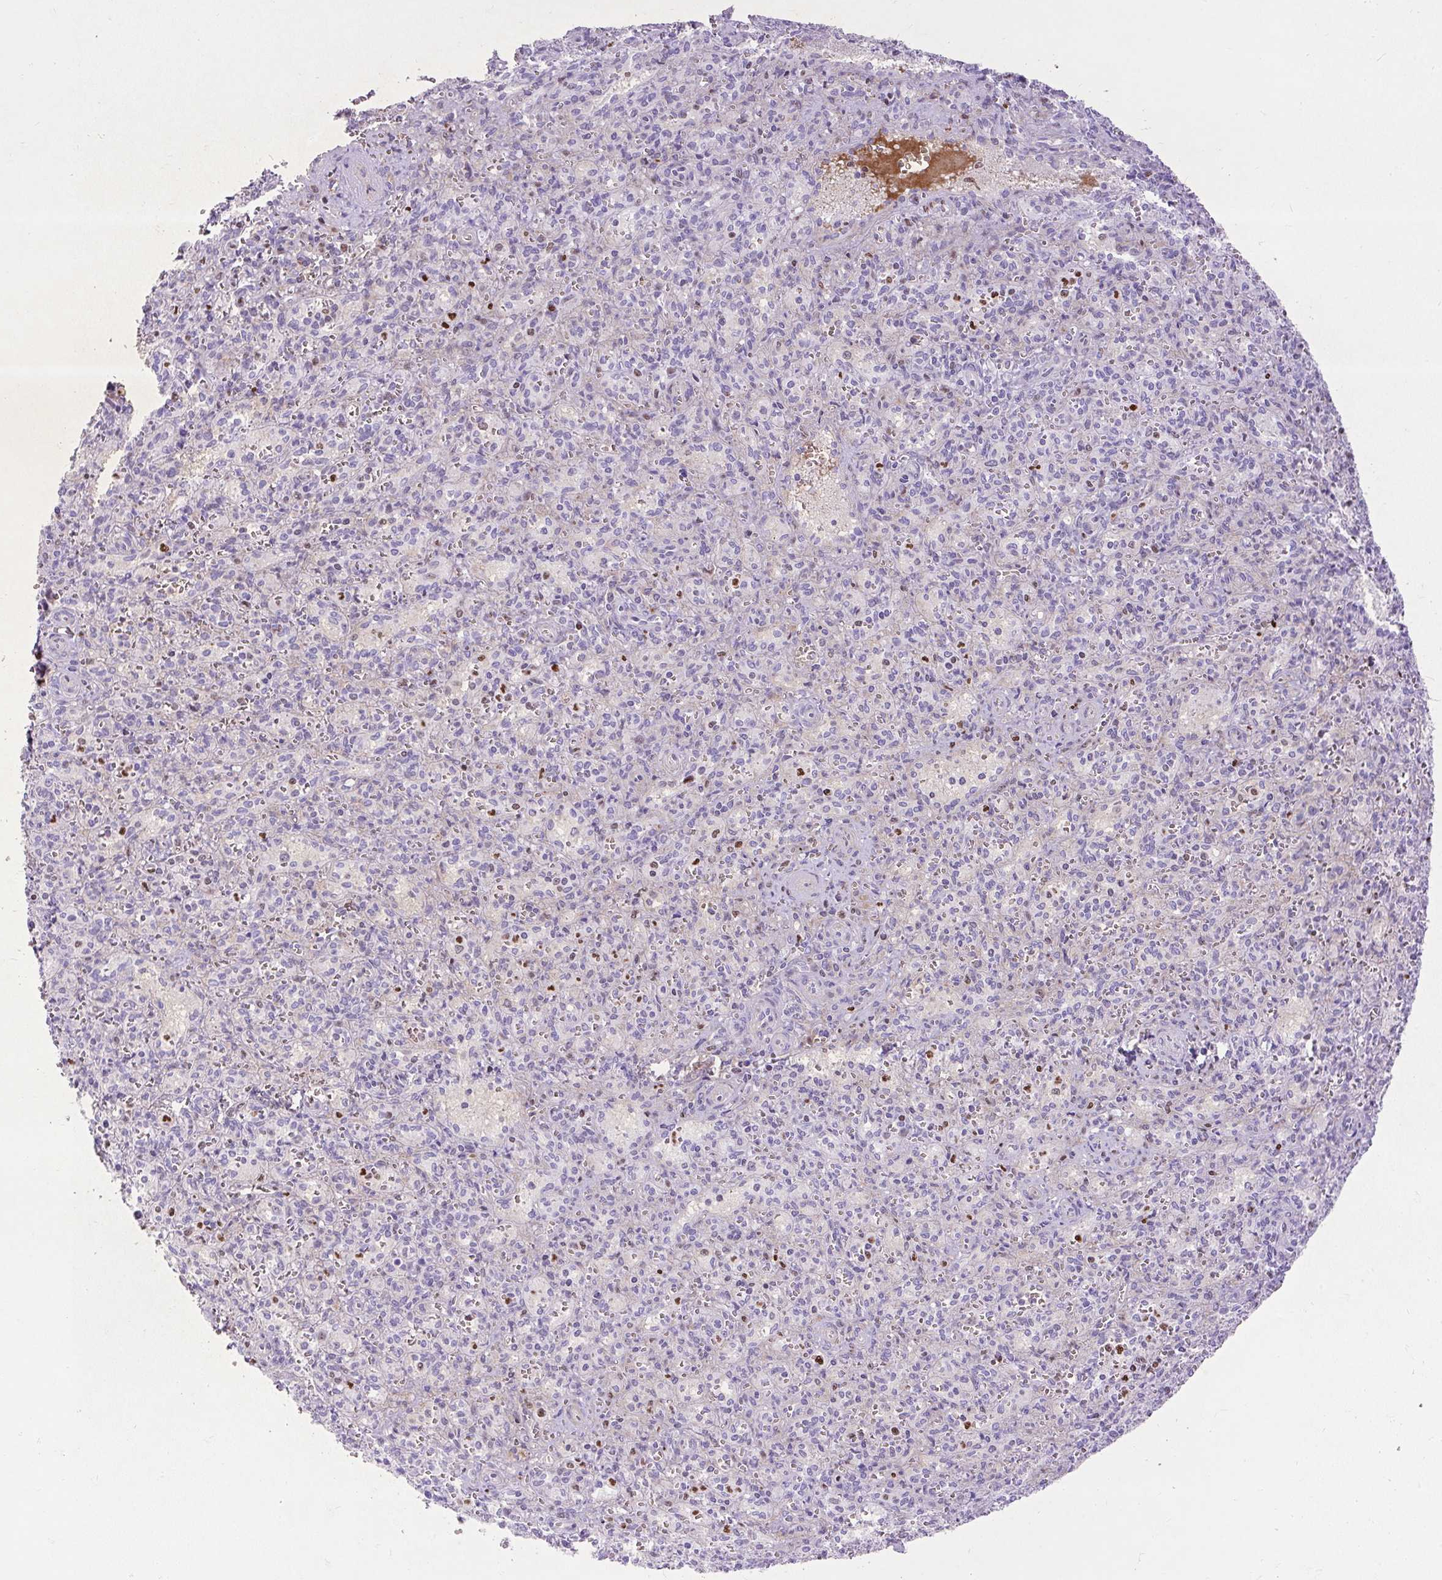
{"staining": {"intensity": "moderate", "quantity": "<25%", "location": "nuclear"}, "tissue": "spleen", "cell_type": "Cells in red pulp", "image_type": "normal", "snomed": [{"axis": "morphology", "description": "Normal tissue, NOS"}, {"axis": "topography", "description": "Spleen"}], "caption": "The micrograph exhibits immunohistochemical staining of unremarkable spleen. There is moderate nuclear expression is seen in approximately <25% of cells in red pulp. The staining is performed using DAB (3,3'-diaminobenzidine) brown chromogen to label protein expression. The nuclei are counter-stained blue using hematoxylin.", "gene": "SPC24", "patient": {"sex": "female", "age": 26}}